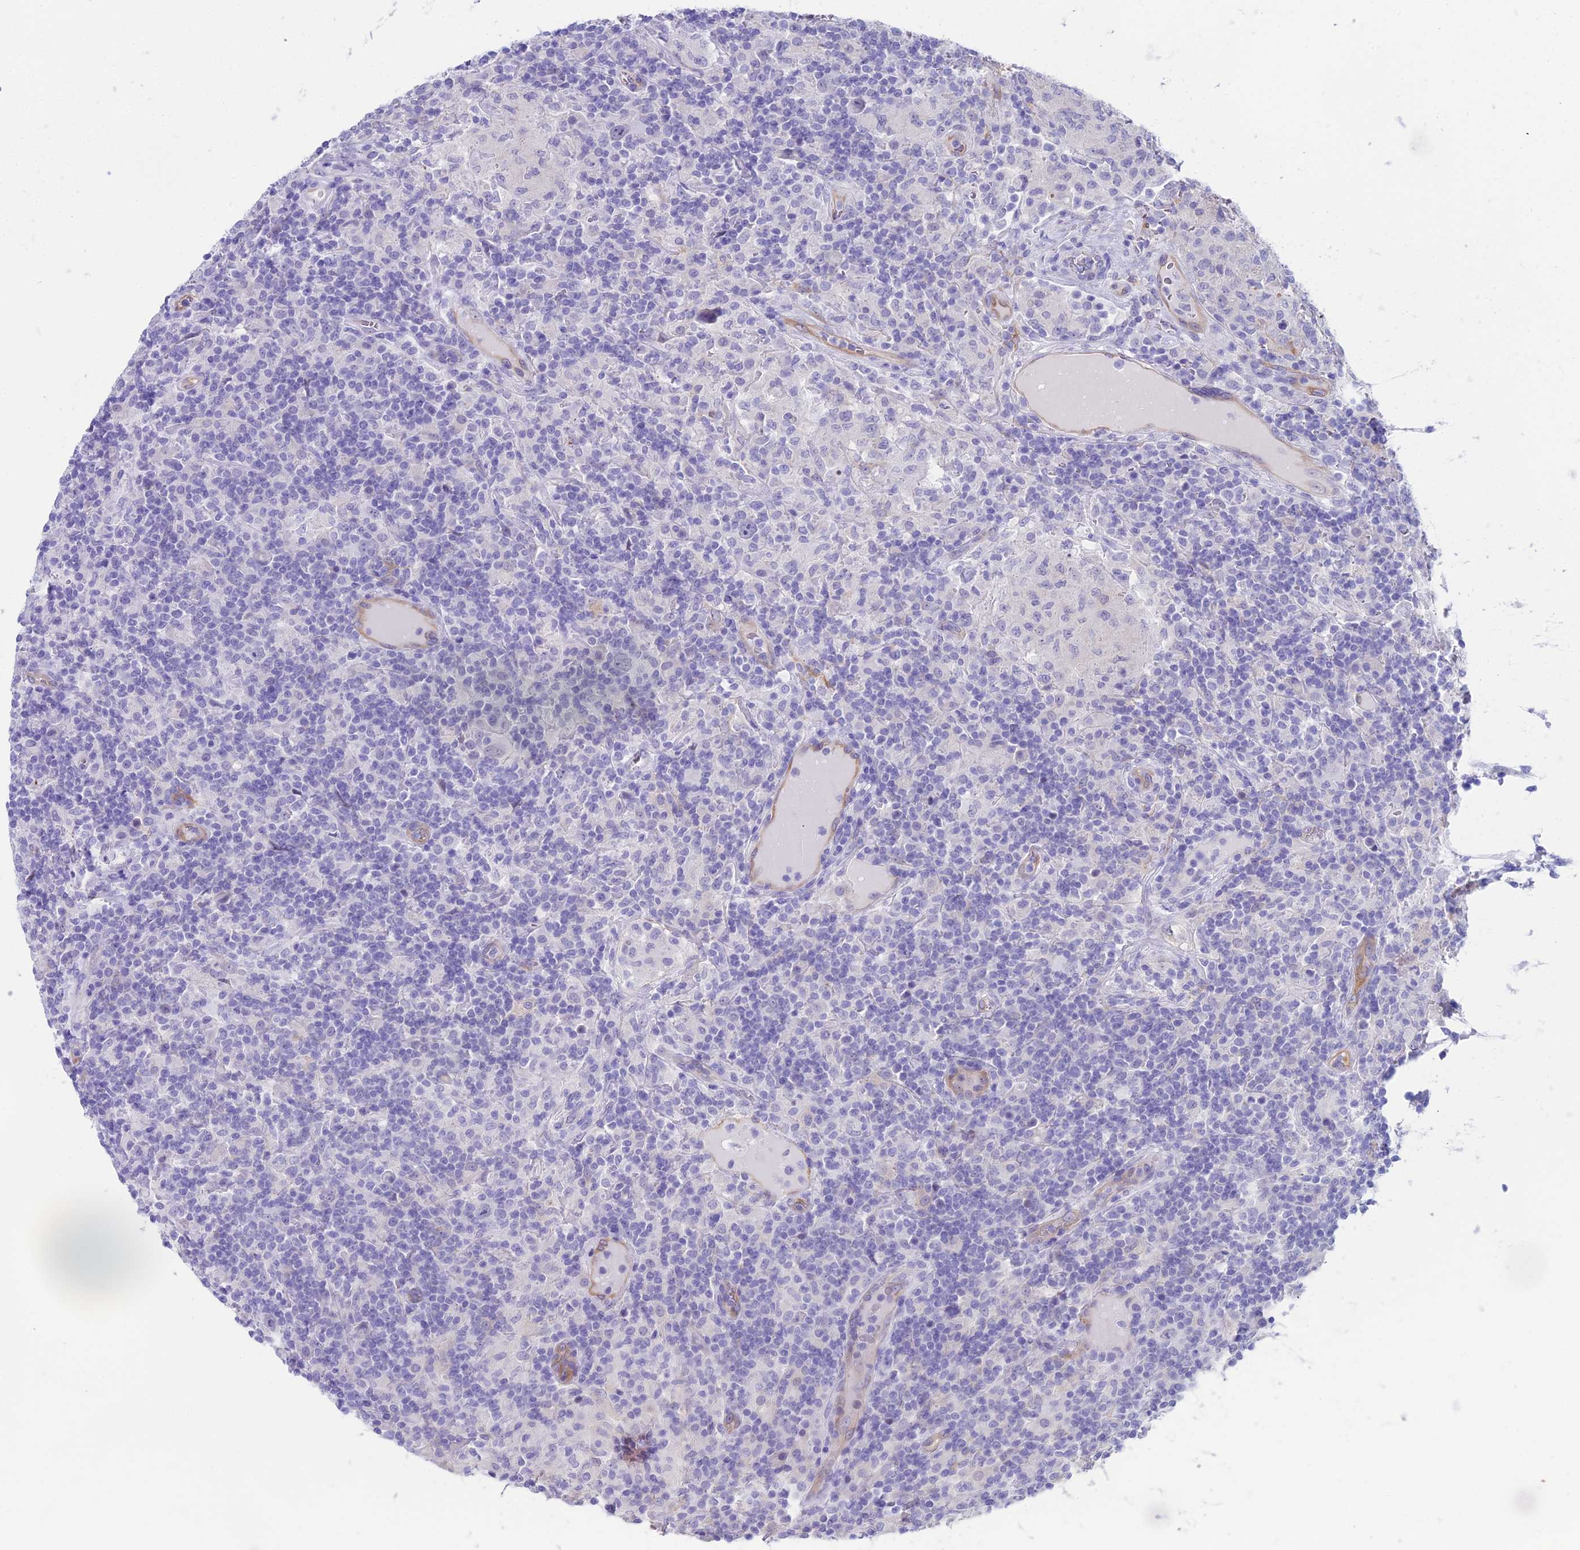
{"staining": {"intensity": "negative", "quantity": "none", "location": "none"}, "tissue": "lymphoma", "cell_type": "Tumor cells", "image_type": "cancer", "snomed": [{"axis": "morphology", "description": "Hodgkin's disease, NOS"}, {"axis": "topography", "description": "Lymph node"}], "caption": "A high-resolution micrograph shows IHC staining of Hodgkin's disease, which shows no significant staining in tumor cells. (DAB (3,3'-diaminobenzidine) IHC with hematoxylin counter stain).", "gene": "CC2D2A", "patient": {"sex": "male", "age": 70}}